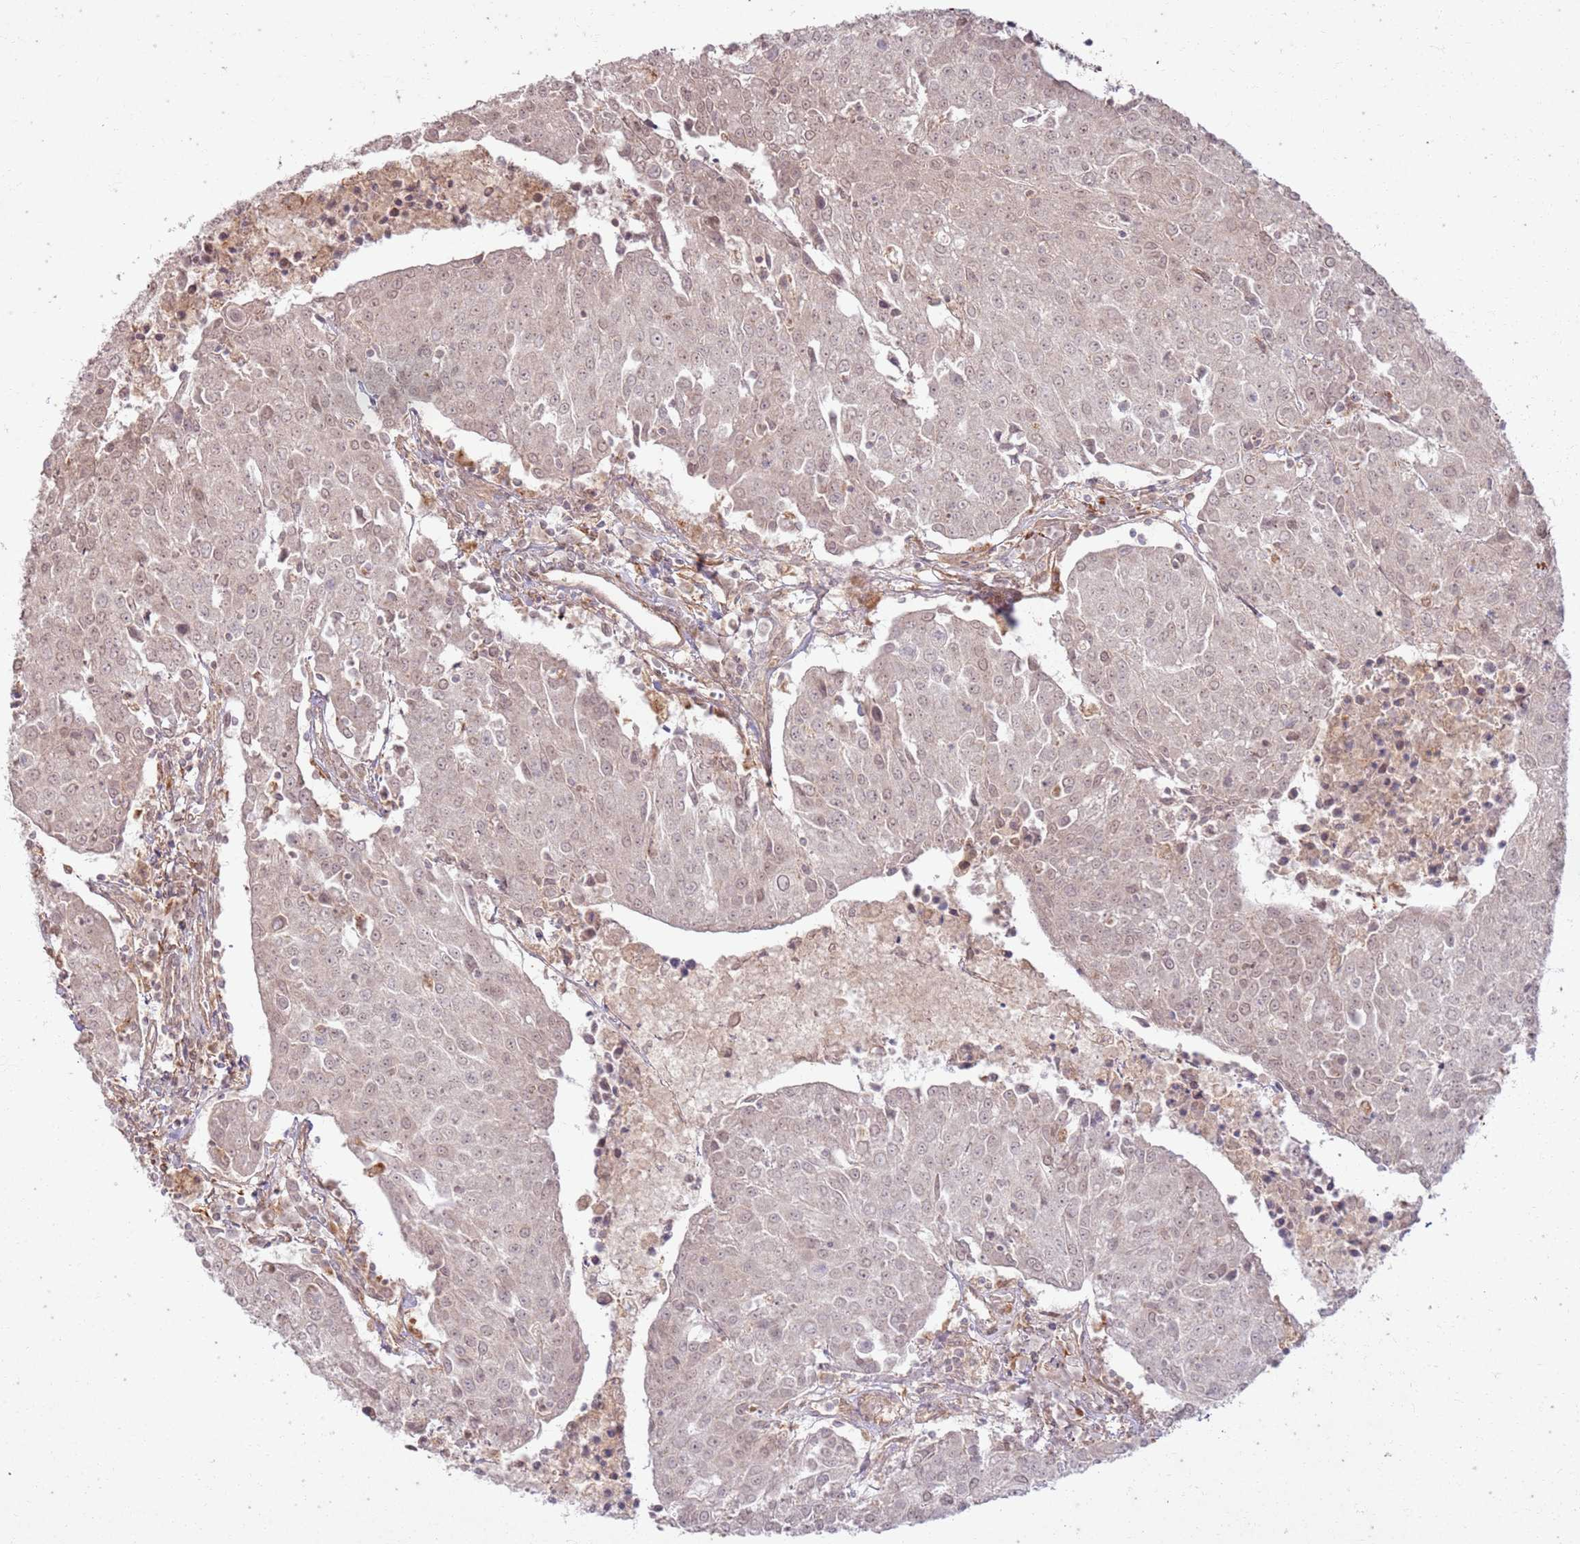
{"staining": {"intensity": "weak", "quantity": "25%-75%", "location": "nuclear"}, "tissue": "urothelial cancer", "cell_type": "Tumor cells", "image_type": "cancer", "snomed": [{"axis": "morphology", "description": "Urothelial carcinoma, High grade"}, {"axis": "topography", "description": "Urinary bladder"}], "caption": "Tumor cells show low levels of weak nuclear staining in about 25%-75% of cells in urothelial cancer. Immunohistochemistry stains the protein of interest in brown and the nuclei are stained blue.", "gene": "ZNF623", "patient": {"sex": "female", "age": 85}}